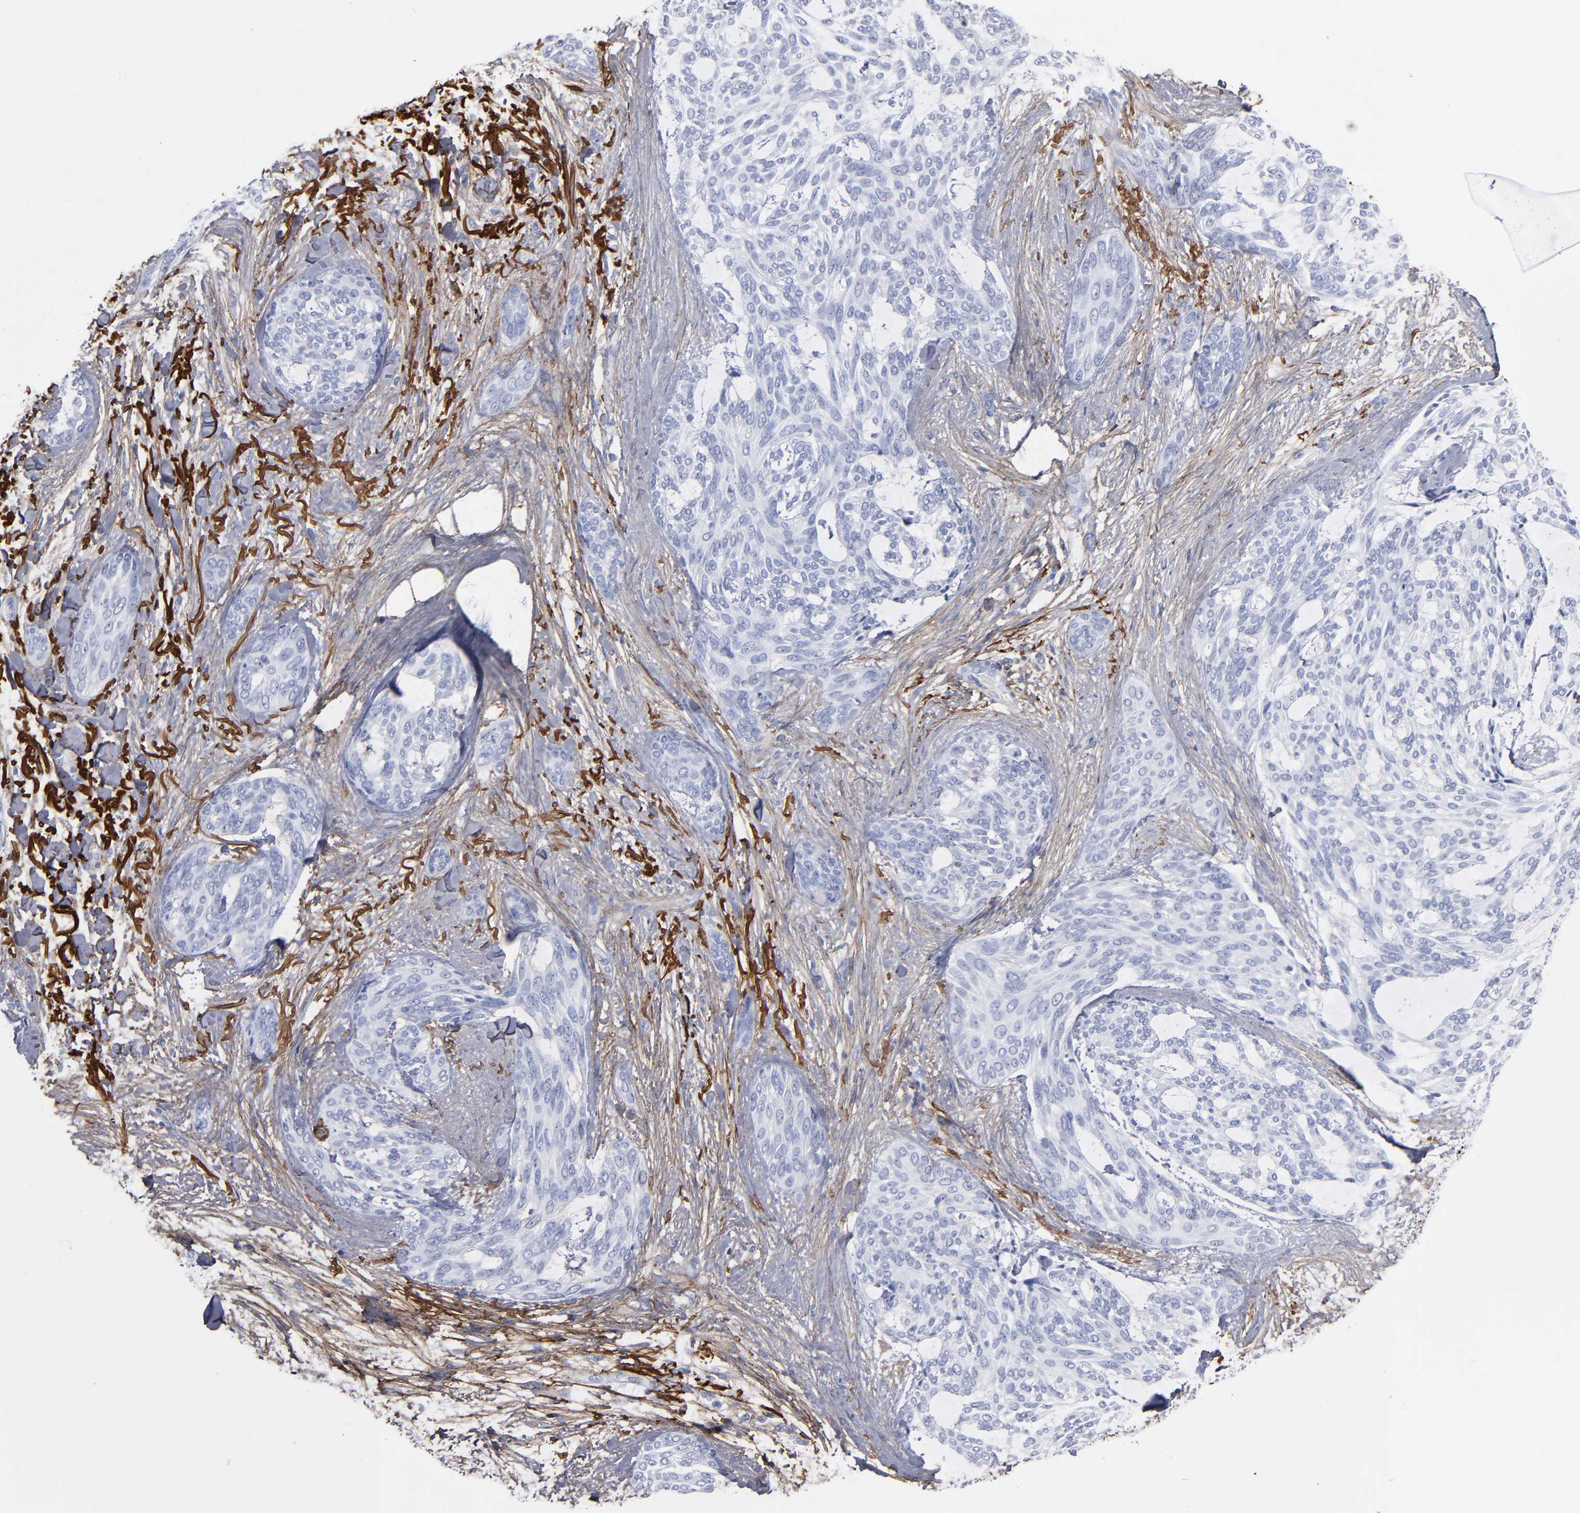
{"staining": {"intensity": "negative", "quantity": "none", "location": "none"}, "tissue": "skin cancer", "cell_type": "Tumor cells", "image_type": "cancer", "snomed": [{"axis": "morphology", "description": "Normal tissue, NOS"}, {"axis": "morphology", "description": "Basal cell carcinoma"}, {"axis": "topography", "description": "Skin"}], "caption": "A photomicrograph of human skin cancer (basal cell carcinoma) is negative for staining in tumor cells. (DAB (3,3'-diaminobenzidine) immunohistochemistry visualized using brightfield microscopy, high magnification).", "gene": "EMILIN1", "patient": {"sex": "female", "age": 71}}